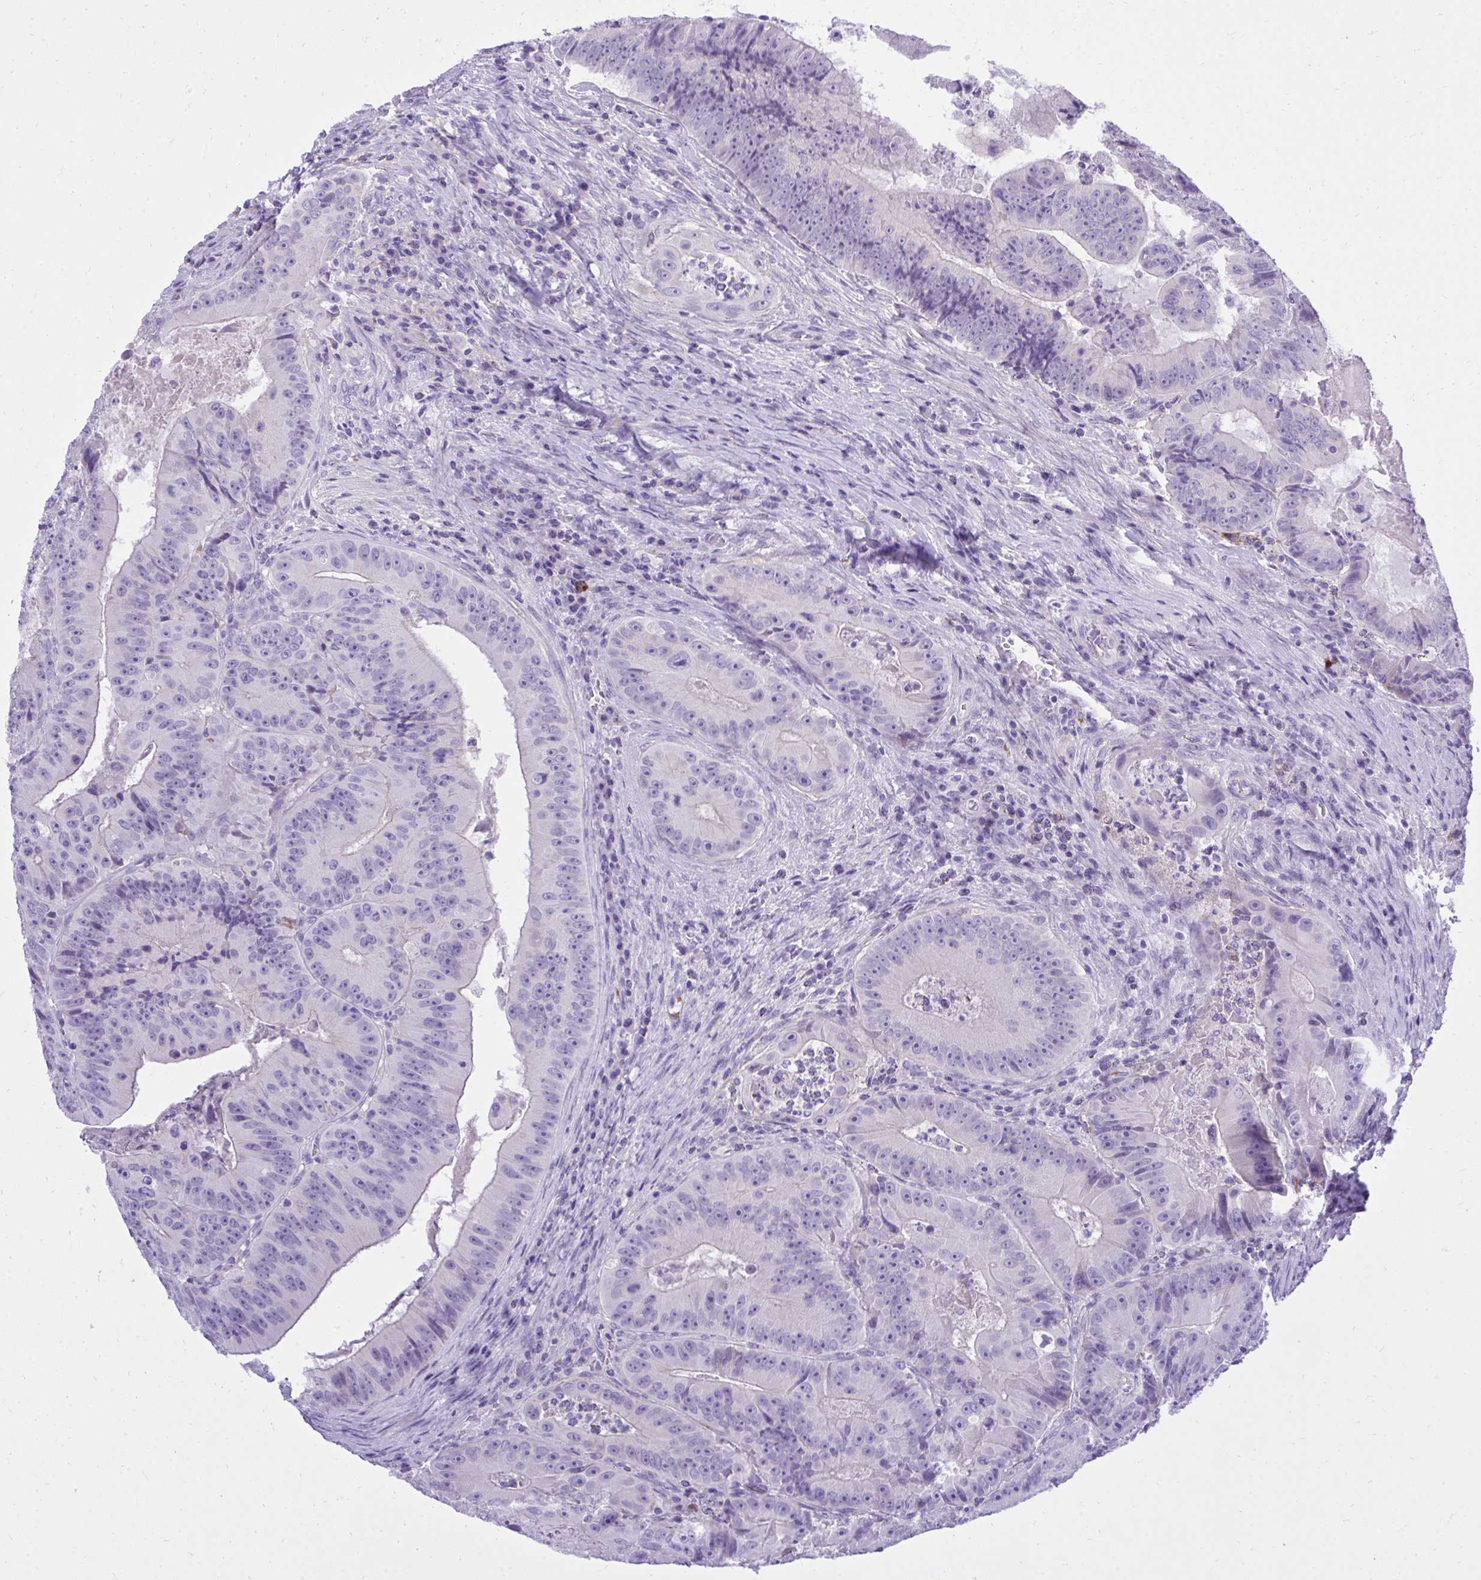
{"staining": {"intensity": "negative", "quantity": "none", "location": "none"}, "tissue": "colorectal cancer", "cell_type": "Tumor cells", "image_type": "cancer", "snomed": [{"axis": "morphology", "description": "Adenocarcinoma, NOS"}, {"axis": "topography", "description": "Colon"}], "caption": "Colorectal cancer stained for a protein using IHC shows no positivity tumor cells.", "gene": "ST6GALNAC3", "patient": {"sex": "female", "age": 86}}